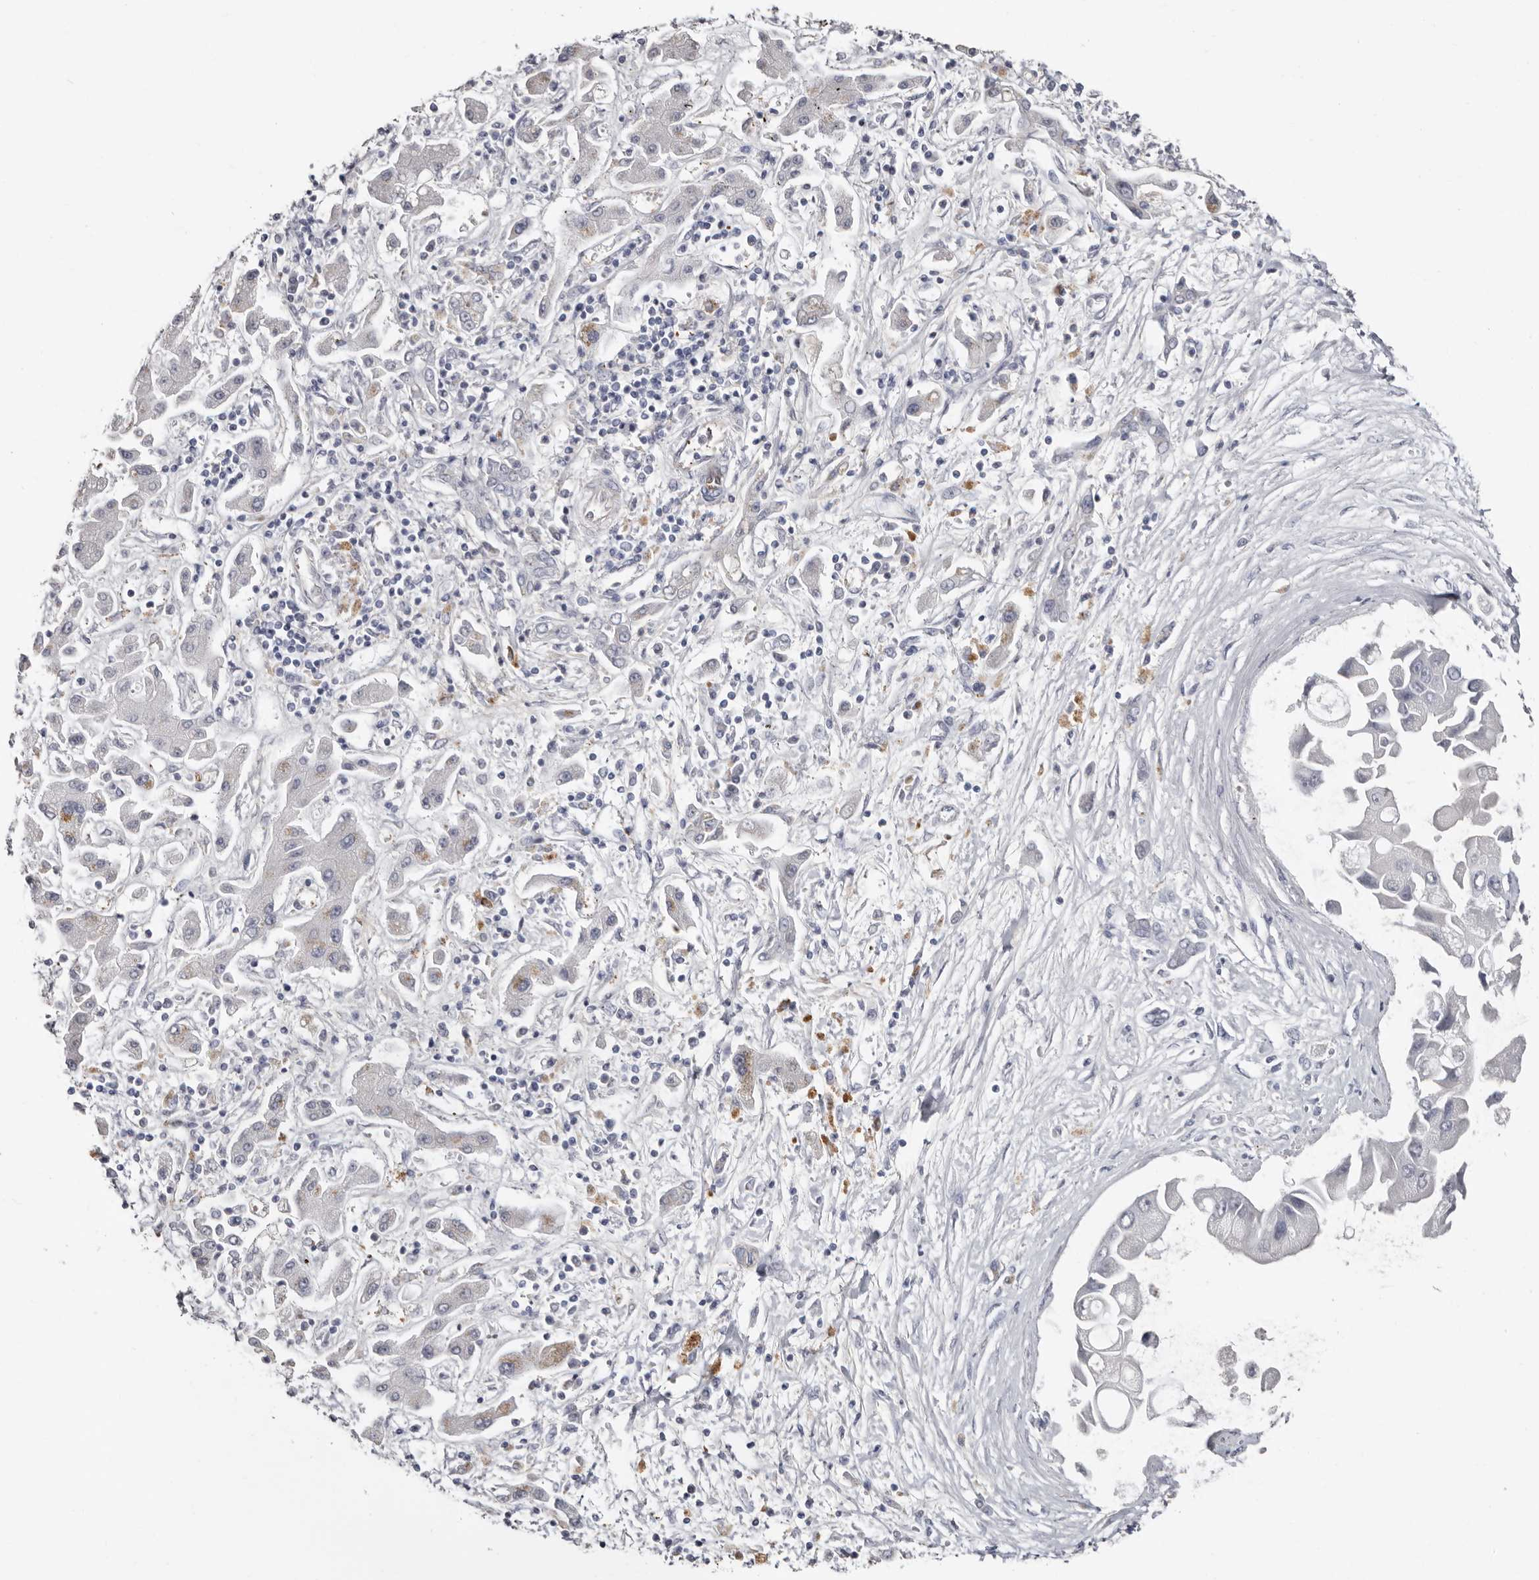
{"staining": {"intensity": "weak", "quantity": "<25%", "location": "cytoplasmic/membranous"}, "tissue": "liver cancer", "cell_type": "Tumor cells", "image_type": "cancer", "snomed": [{"axis": "morphology", "description": "Cholangiocarcinoma"}, {"axis": "topography", "description": "Liver"}], "caption": "A photomicrograph of liver cancer (cholangiocarcinoma) stained for a protein reveals no brown staining in tumor cells.", "gene": "PKDCC", "patient": {"sex": "male", "age": 50}}